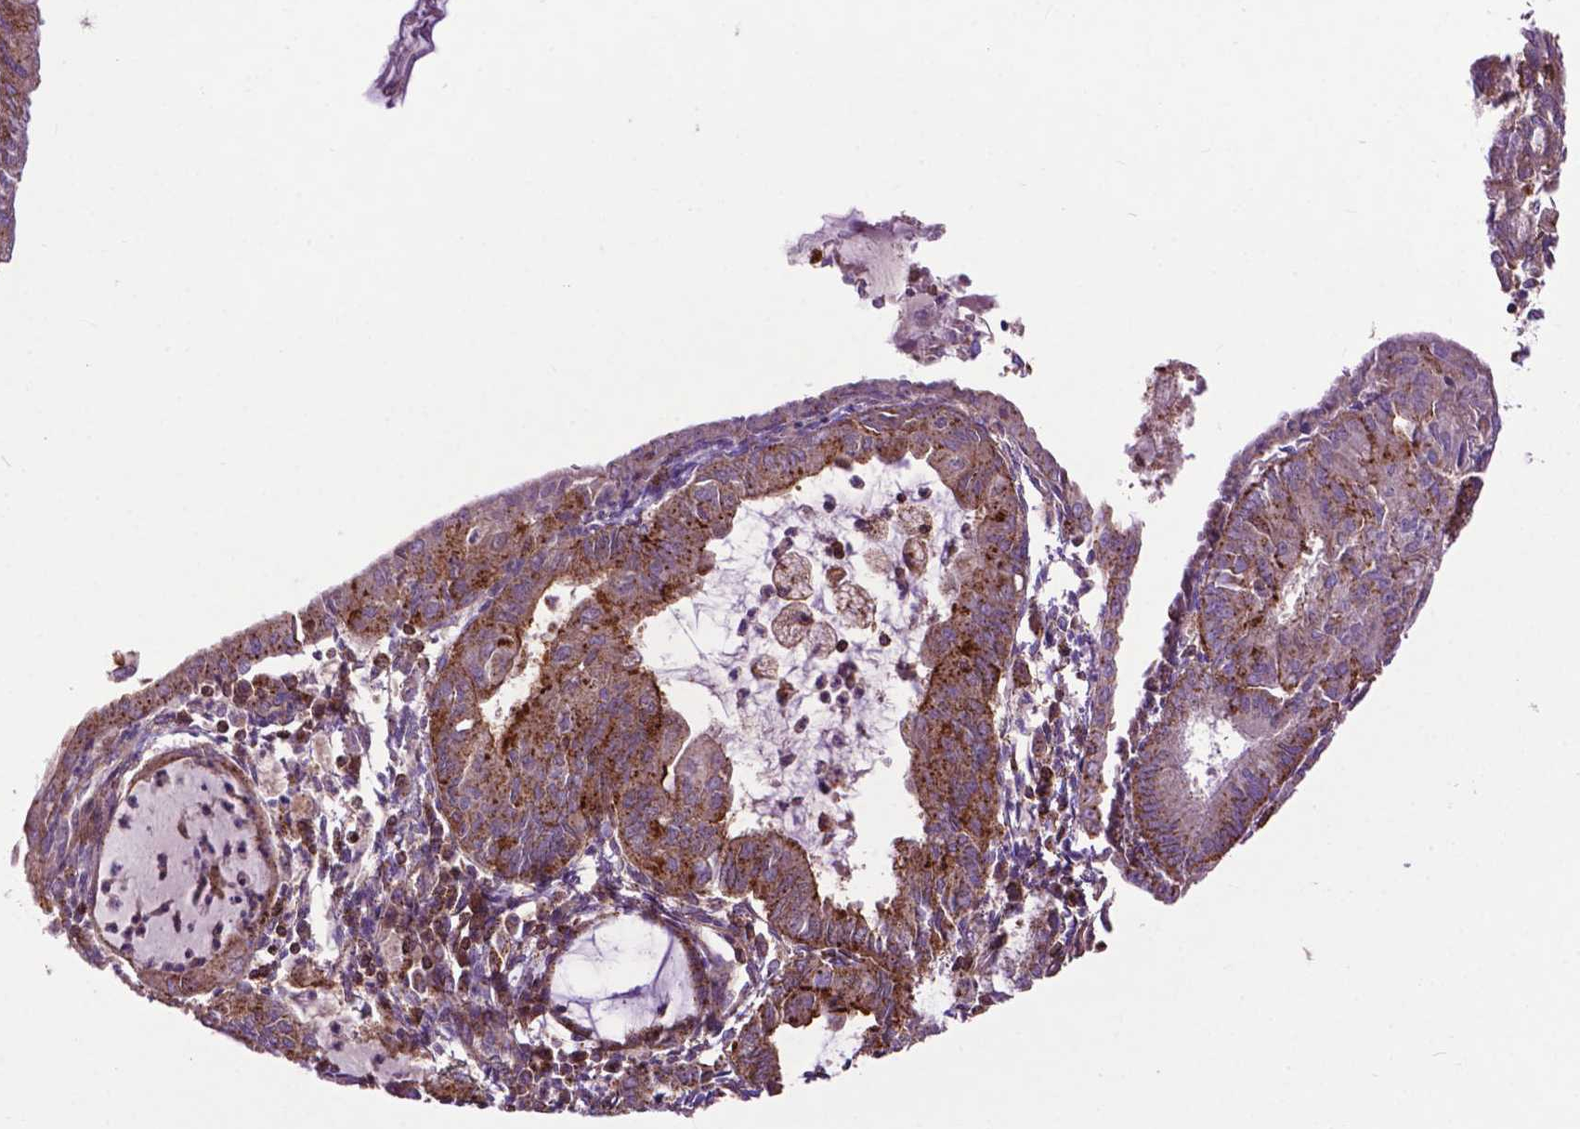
{"staining": {"intensity": "moderate", "quantity": ">75%", "location": "cytoplasmic/membranous"}, "tissue": "endometrial cancer", "cell_type": "Tumor cells", "image_type": "cancer", "snomed": [{"axis": "morphology", "description": "Carcinoma, NOS"}, {"axis": "topography", "description": "Endometrium"}], "caption": "Immunohistochemistry (IHC) (DAB (3,3'-diaminobenzidine)) staining of endometrial cancer shows moderate cytoplasmic/membranous protein positivity in about >75% of tumor cells.", "gene": "CHMP4A", "patient": {"sex": "female", "age": 62}}